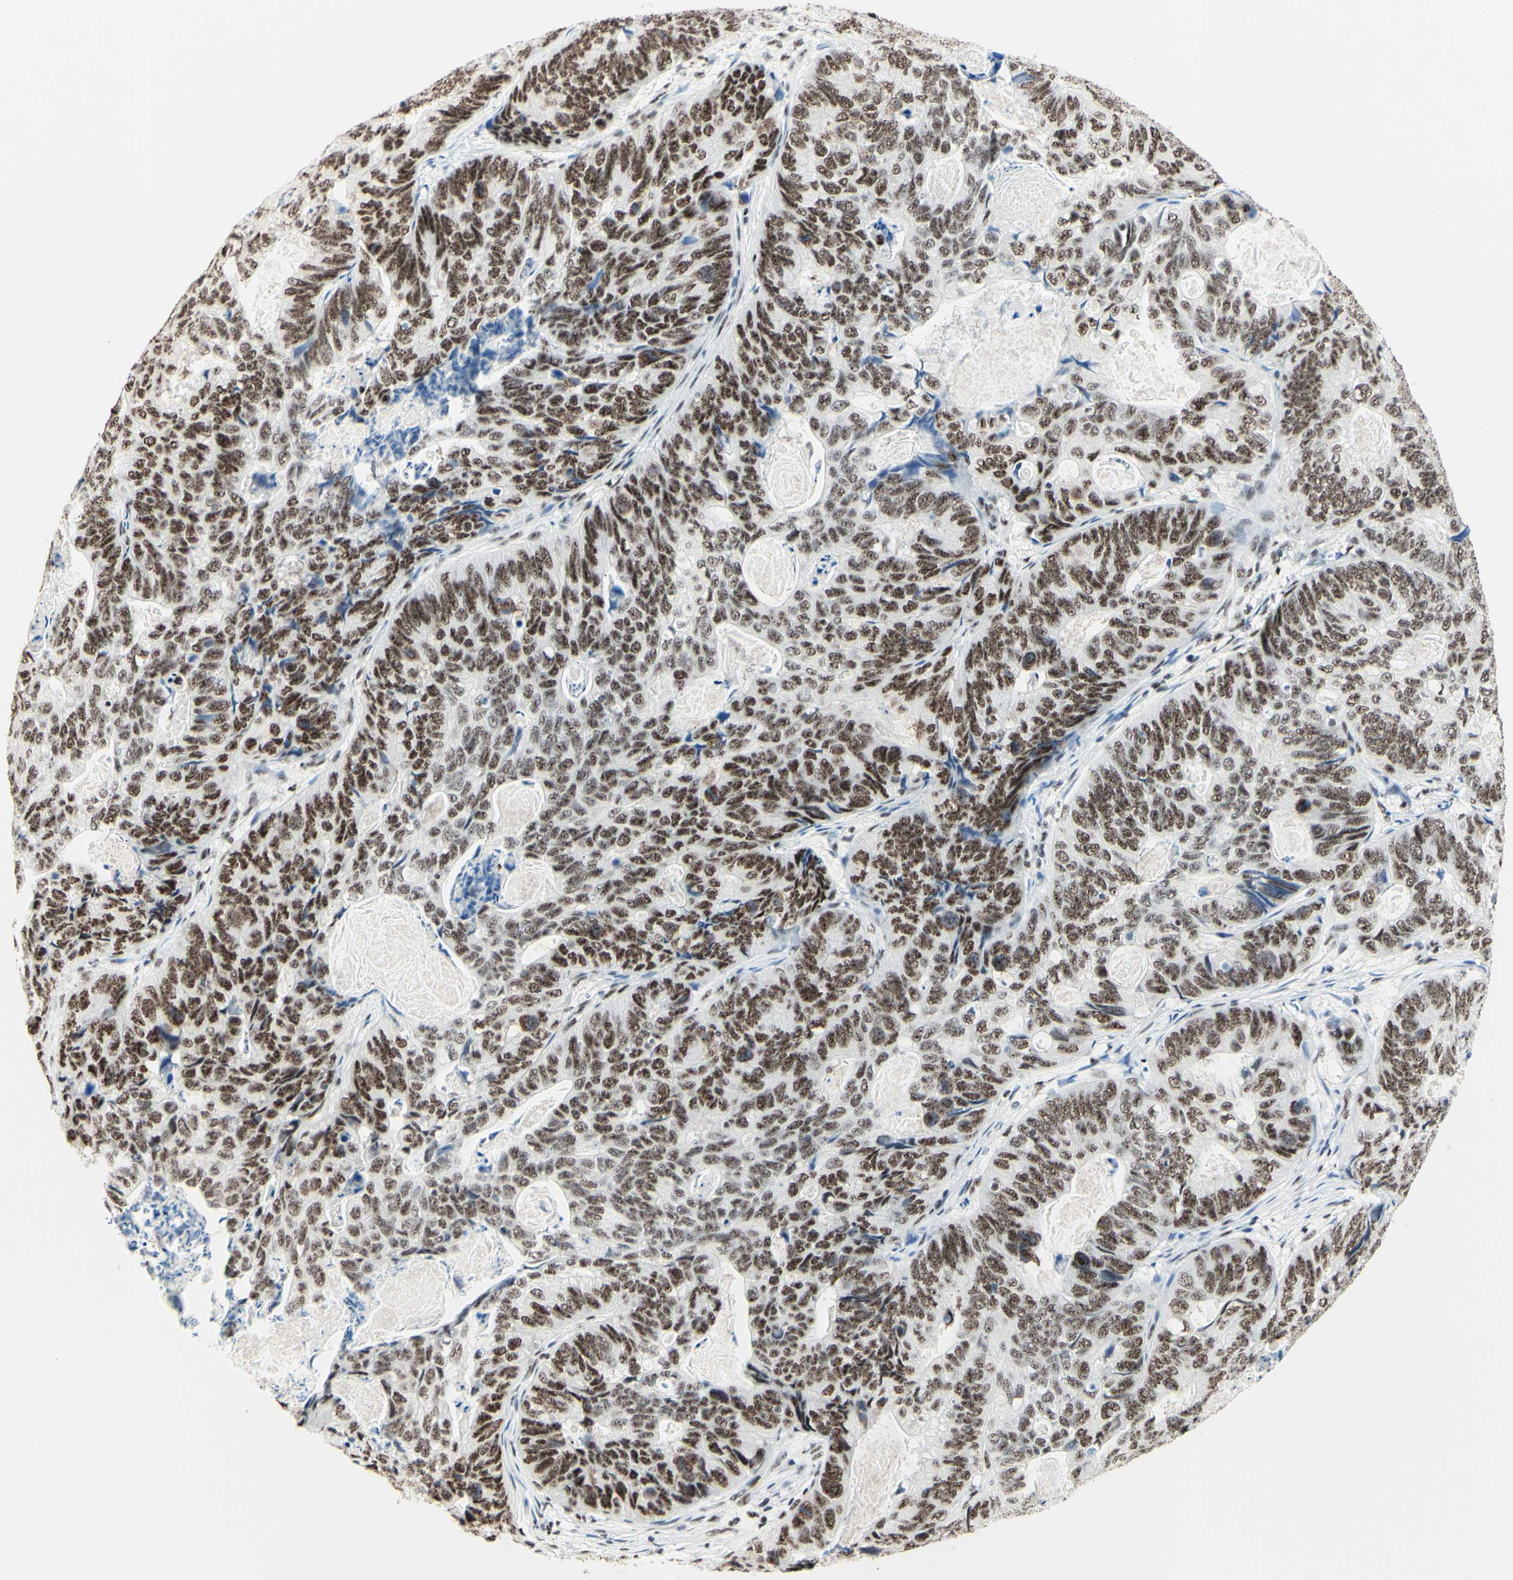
{"staining": {"intensity": "strong", "quantity": "25%-75%", "location": "nuclear"}, "tissue": "stomach cancer", "cell_type": "Tumor cells", "image_type": "cancer", "snomed": [{"axis": "morphology", "description": "Adenocarcinoma, NOS"}, {"axis": "topography", "description": "Stomach"}], "caption": "Protein analysis of stomach cancer (adenocarcinoma) tissue demonstrates strong nuclear expression in approximately 25%-75% of tumor cells.", "gene": "WTAP", "patient": {"sex": "female", "age": 89}}